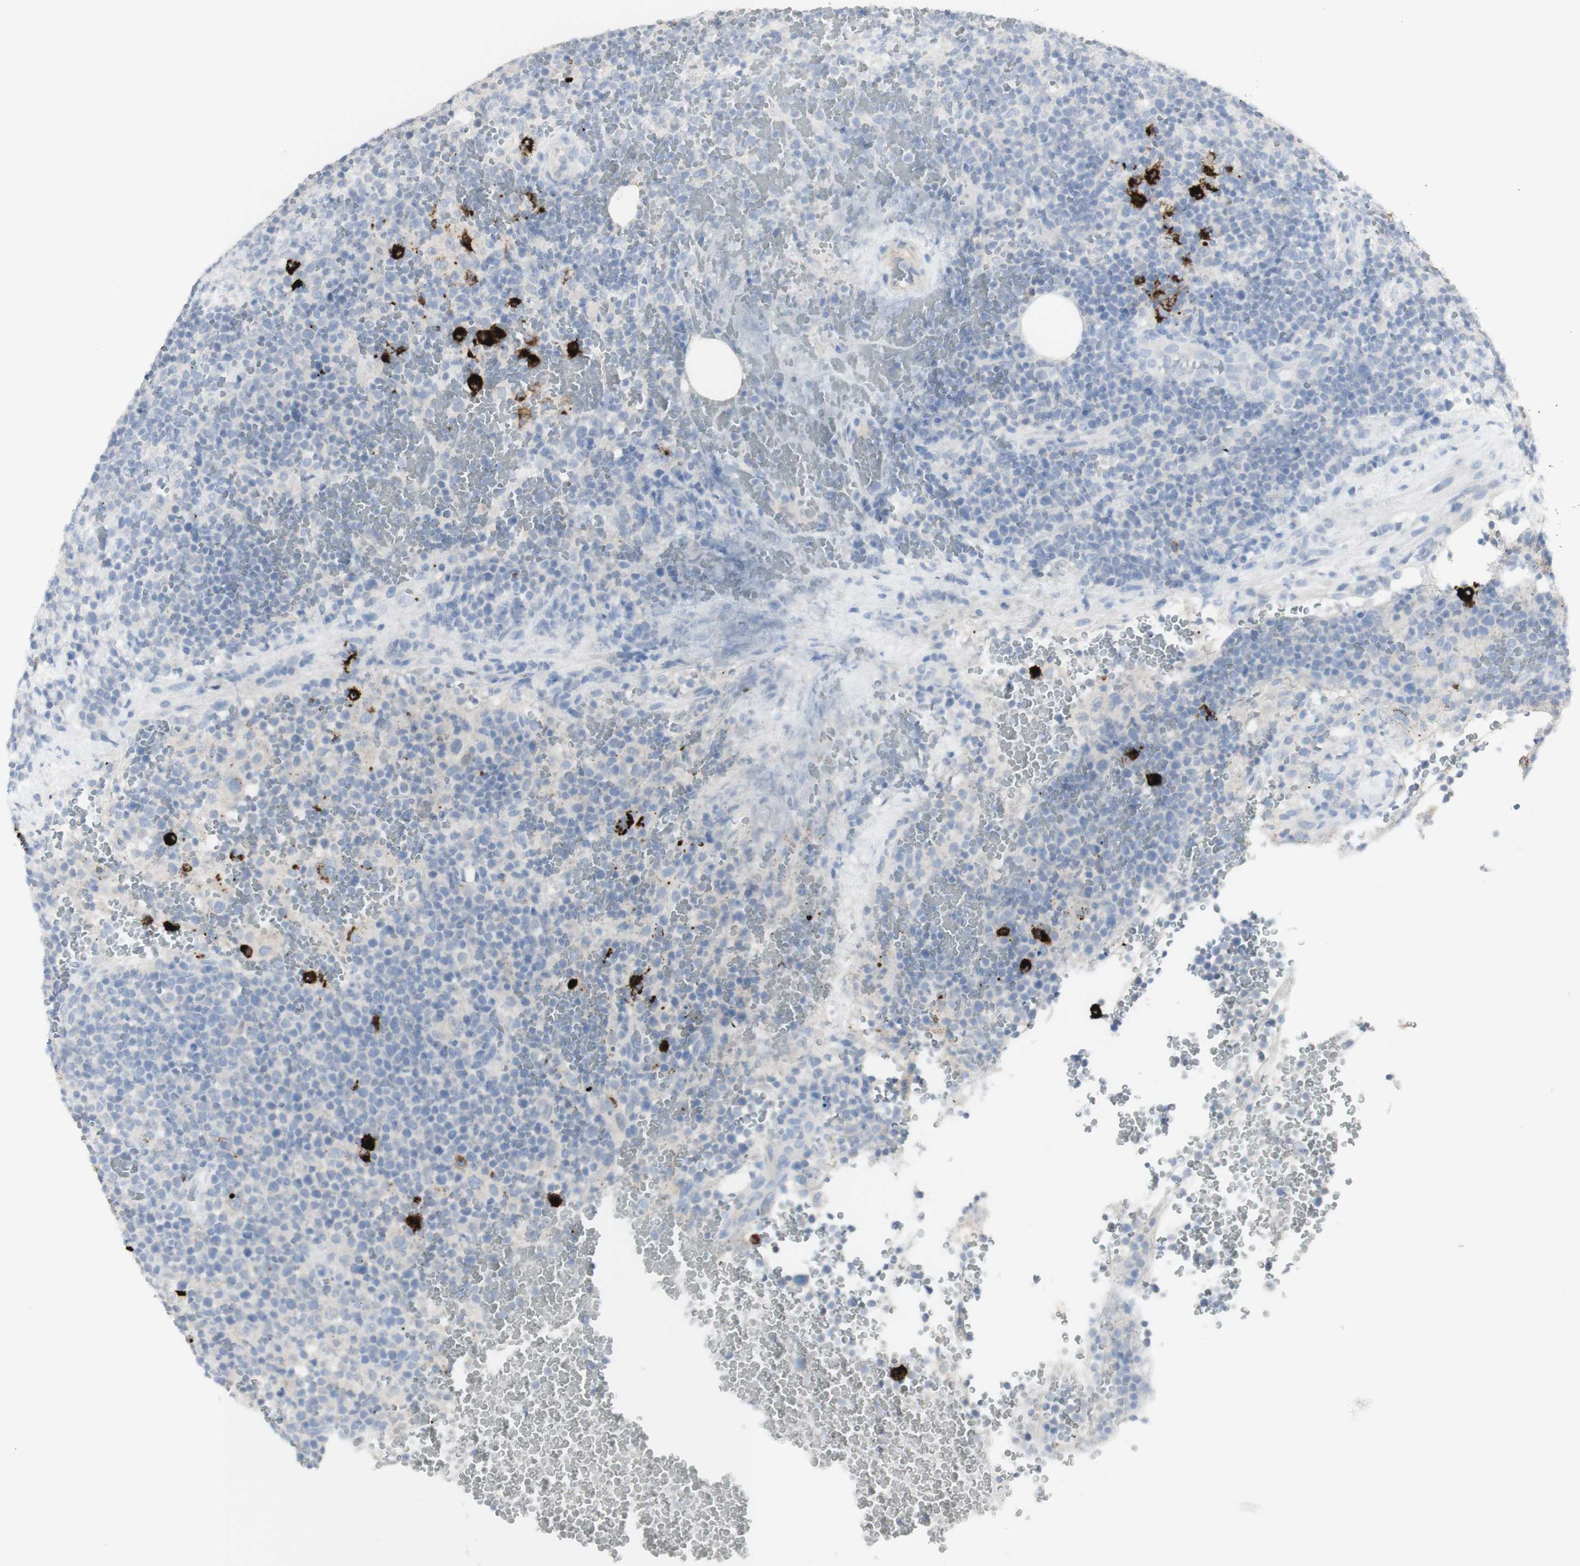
{"staining": {"intensity": "negative", "quantity": "none", "location": "none"}, "tissue": "lymphoma", "cell_type": "Tumor cells", "image_type": "cancer", "snomed": [{"axis": "morphology", "description": "Malignant lymphoma, non-Hodgkin's type, High grade"}, {"axis": "topography", "description": "Lymph node"}], "caption": "Lymphoma was stained to show a protein in brown. There is no significant positivity in tumor cells.", "gene": "CD207", "patient": {"sex": "male", "age": 61}}